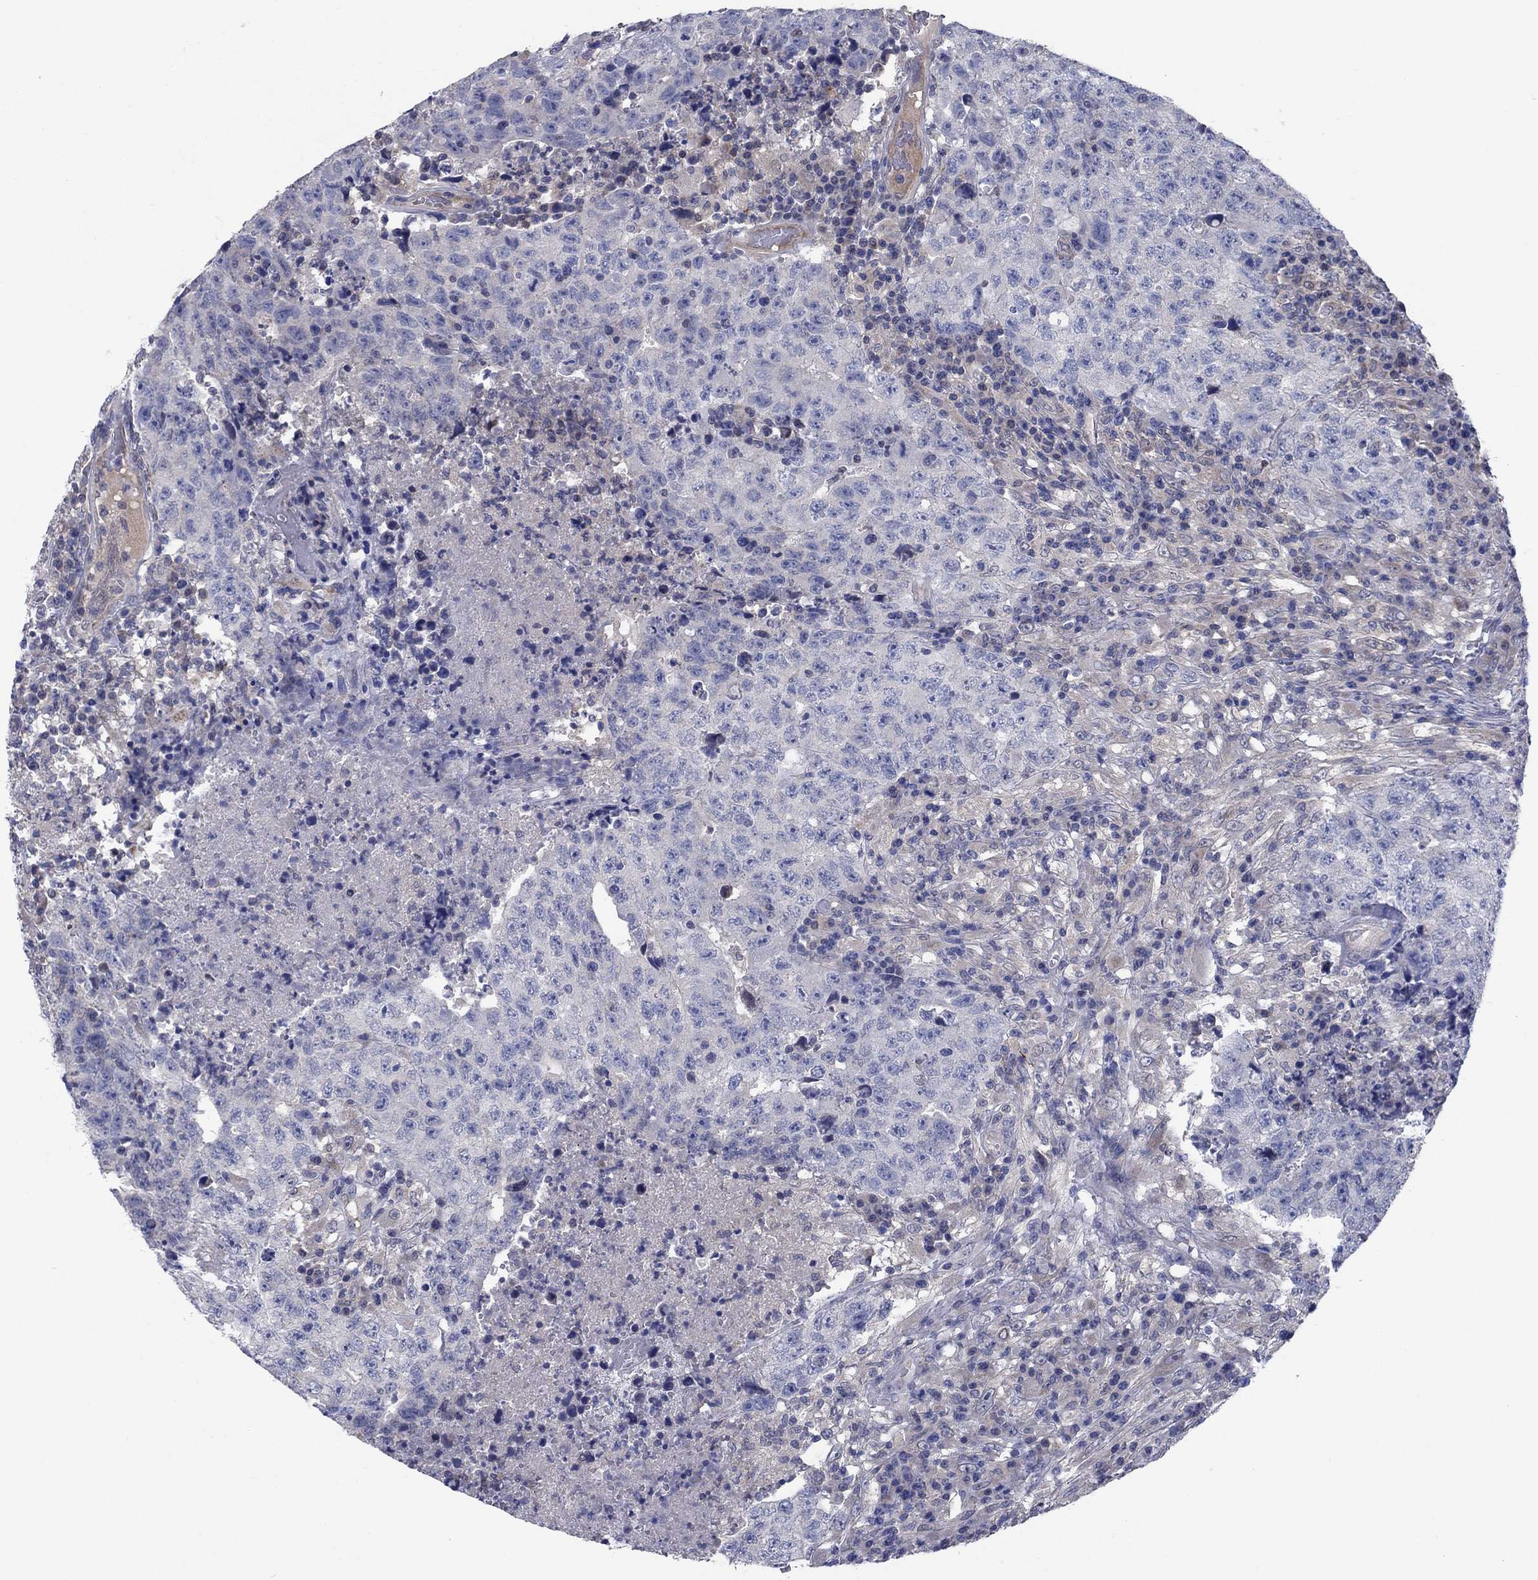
{"staining": {"intensity": "negative", "quantity": "none", "location": "none"}, "tissue": "testis cancer", "cell_type": "Tumor cells", "image_type": "cancer", "snomed": [{"axis": "morphology", "description": "Necrosis, NOS"}, {"axis": "morphology", "description": "Carcinoma, Embryonal, NOS"}, {"axis": "topography", "description": "Testis"}], "caption": "Testis embryonal carcinoma was stained to show a protein in brown. There is no significant staining in tumor cells.", "gene": "GRHPR", "patient": {"sex": "male", "age": 19}}